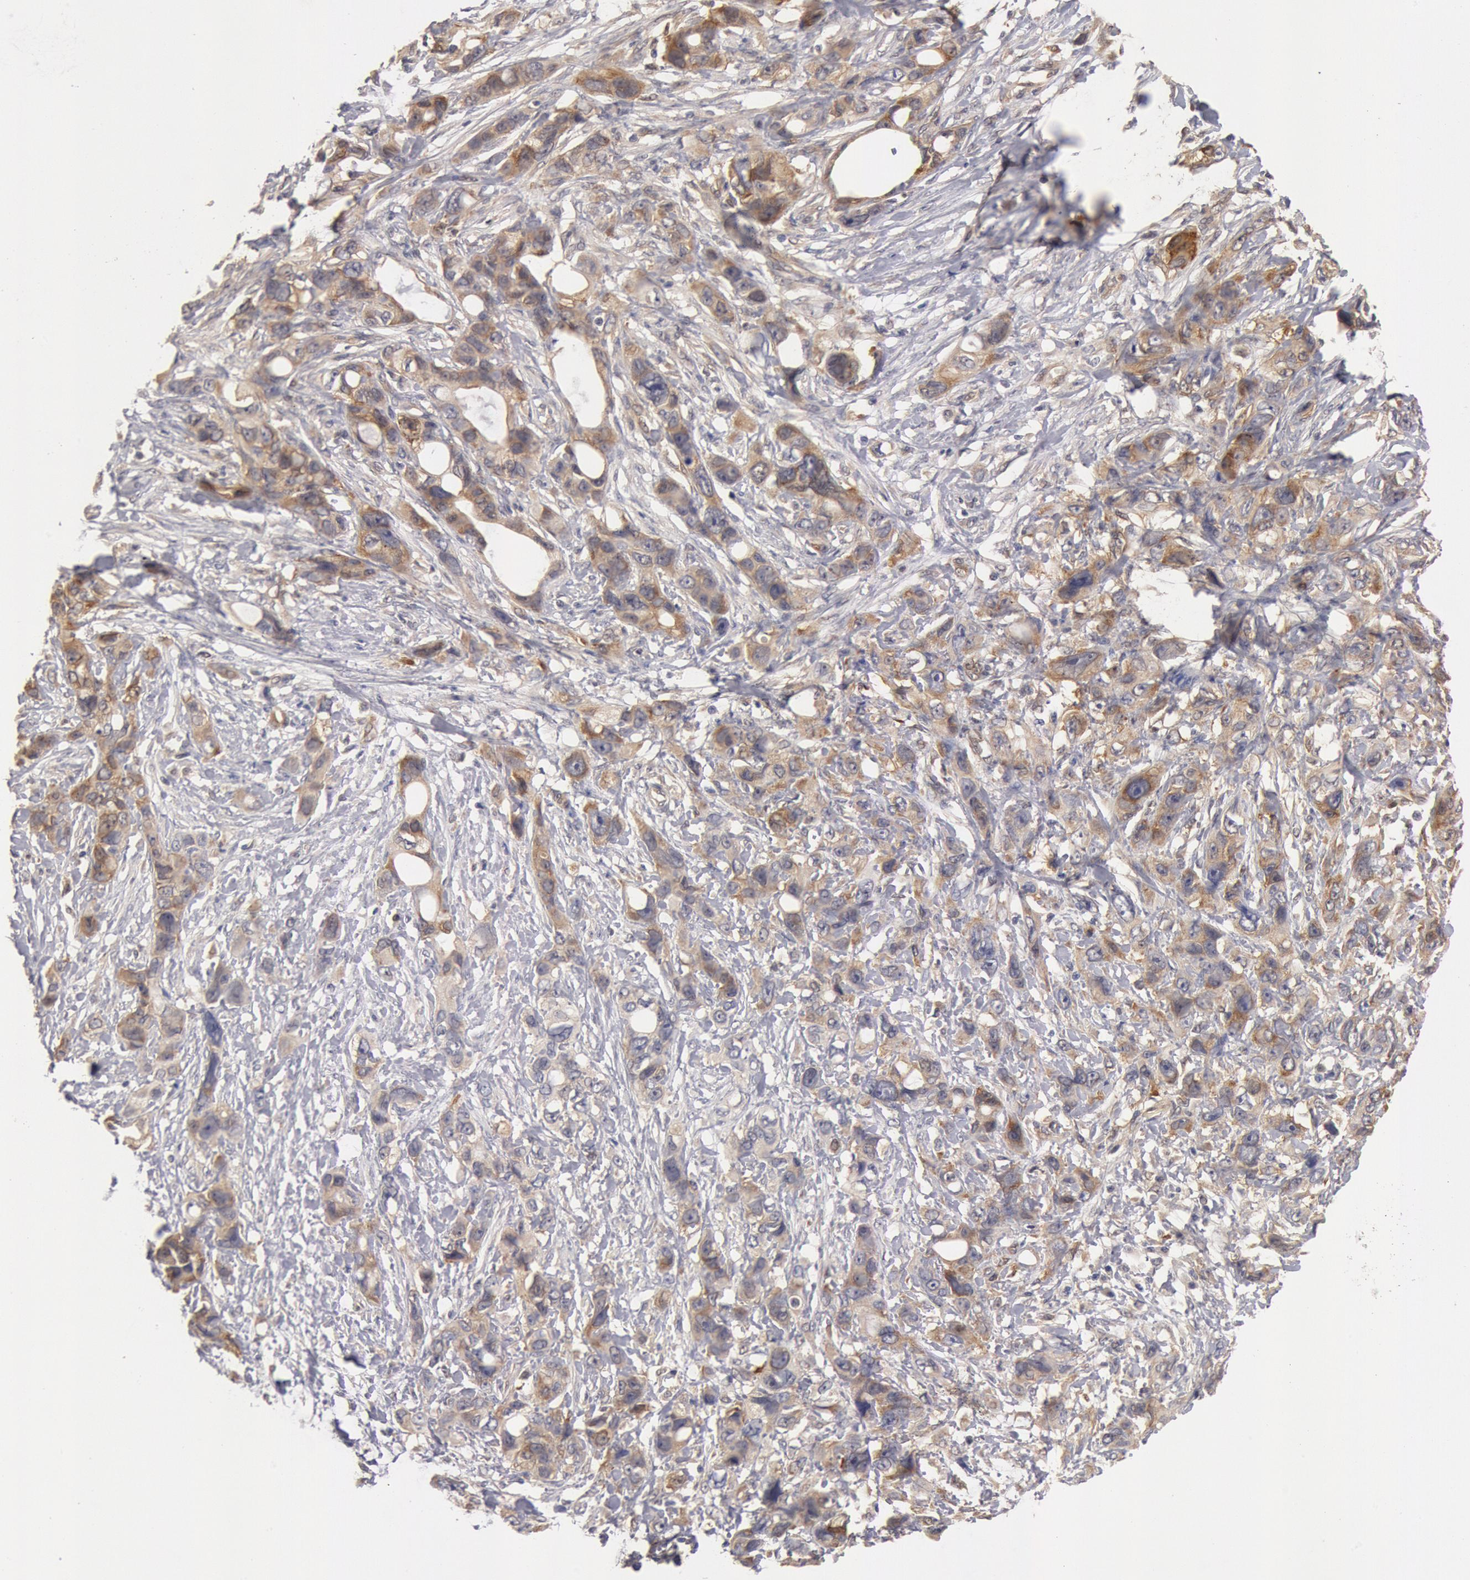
{"staining": {"intensity": "weak", "quantity": "25%-75%", "location": "cytoplasmic/membranous"}, "tissue": "stomach cancer", "cell_type": "Tumor cells", "image_type": "cancer", "snomed": [{"axis": "morphology", "description": "Adenocarcinoma, NOS"}, {"axis": "topography", "description": "Stomach, upper"}], "caption": "Immunohistochemistry (IHC) photomicrograph of neoplastic tissue: human stomach cancer stained using immunohistochemistry exhibits low levels of weak protein expression localized specifically in the cytoplasmic/membranous of tumor cells, appearing as a cytoplasmic/membranous brown color.", "gene": "DNAJA1", "patient": {"sex": "male", "age": 47}}